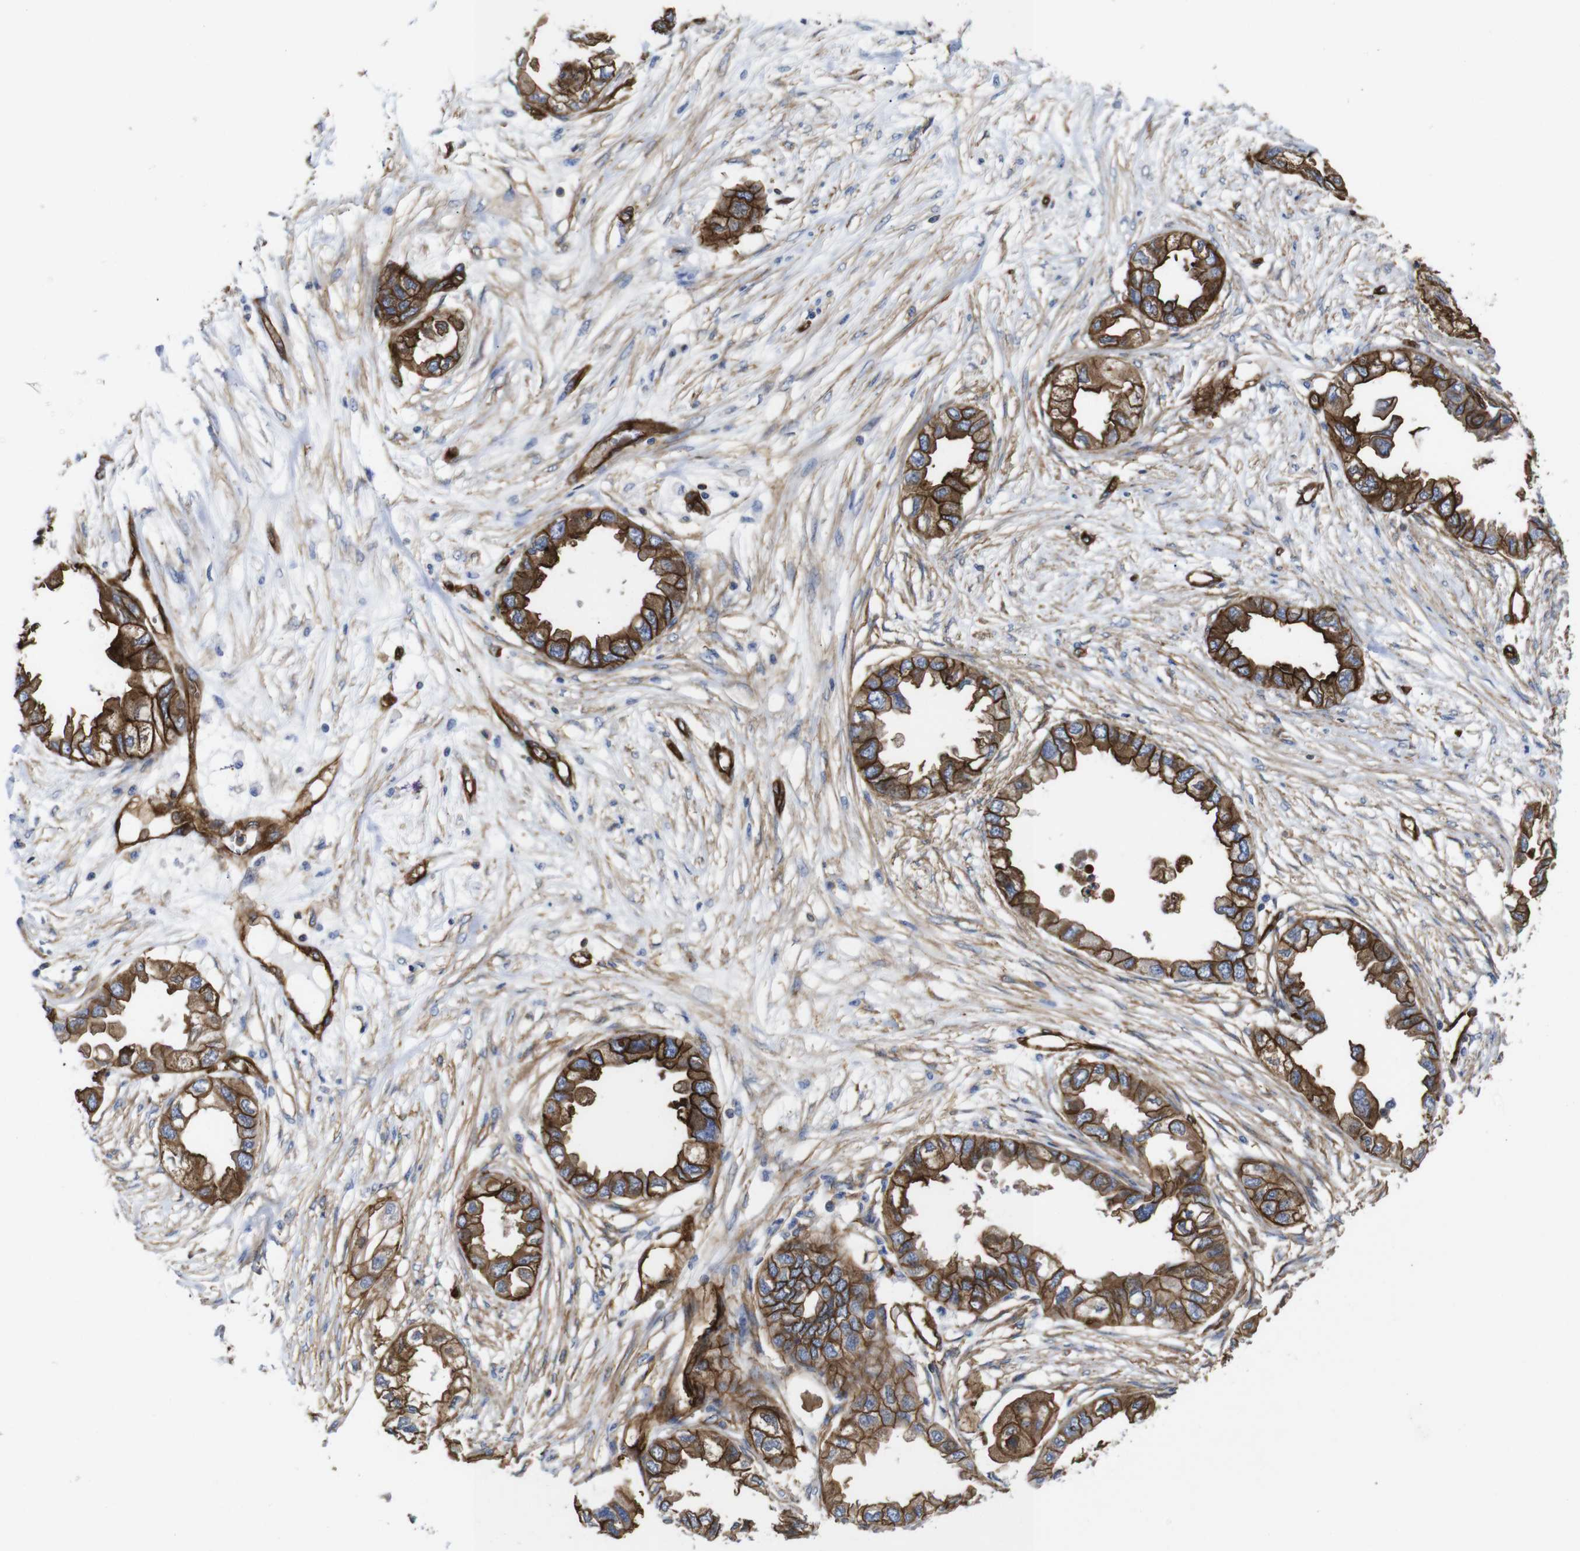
{"staining": {"intensity": "moderate", "quantity": ">75%", "location": "cytoplasmic/membranous"}, "tissue": "endometrial cancer", "cell_type": "Tumor cells", "image_type": "cancer", "snomed": [{"axis": "morphology", "description": "Adenocarcinoma, NOS"}, {"axis": "topography", "description": "Endometrium"}], "caption": "Brown immunohistochemical staining in human endometrial cancer demonstrates moderate cytoplasmic/membranous staining in approximately >75% of tumor cells.", "gene": "SPTBN1", "patient": {"sex": "female", "age": 67}}